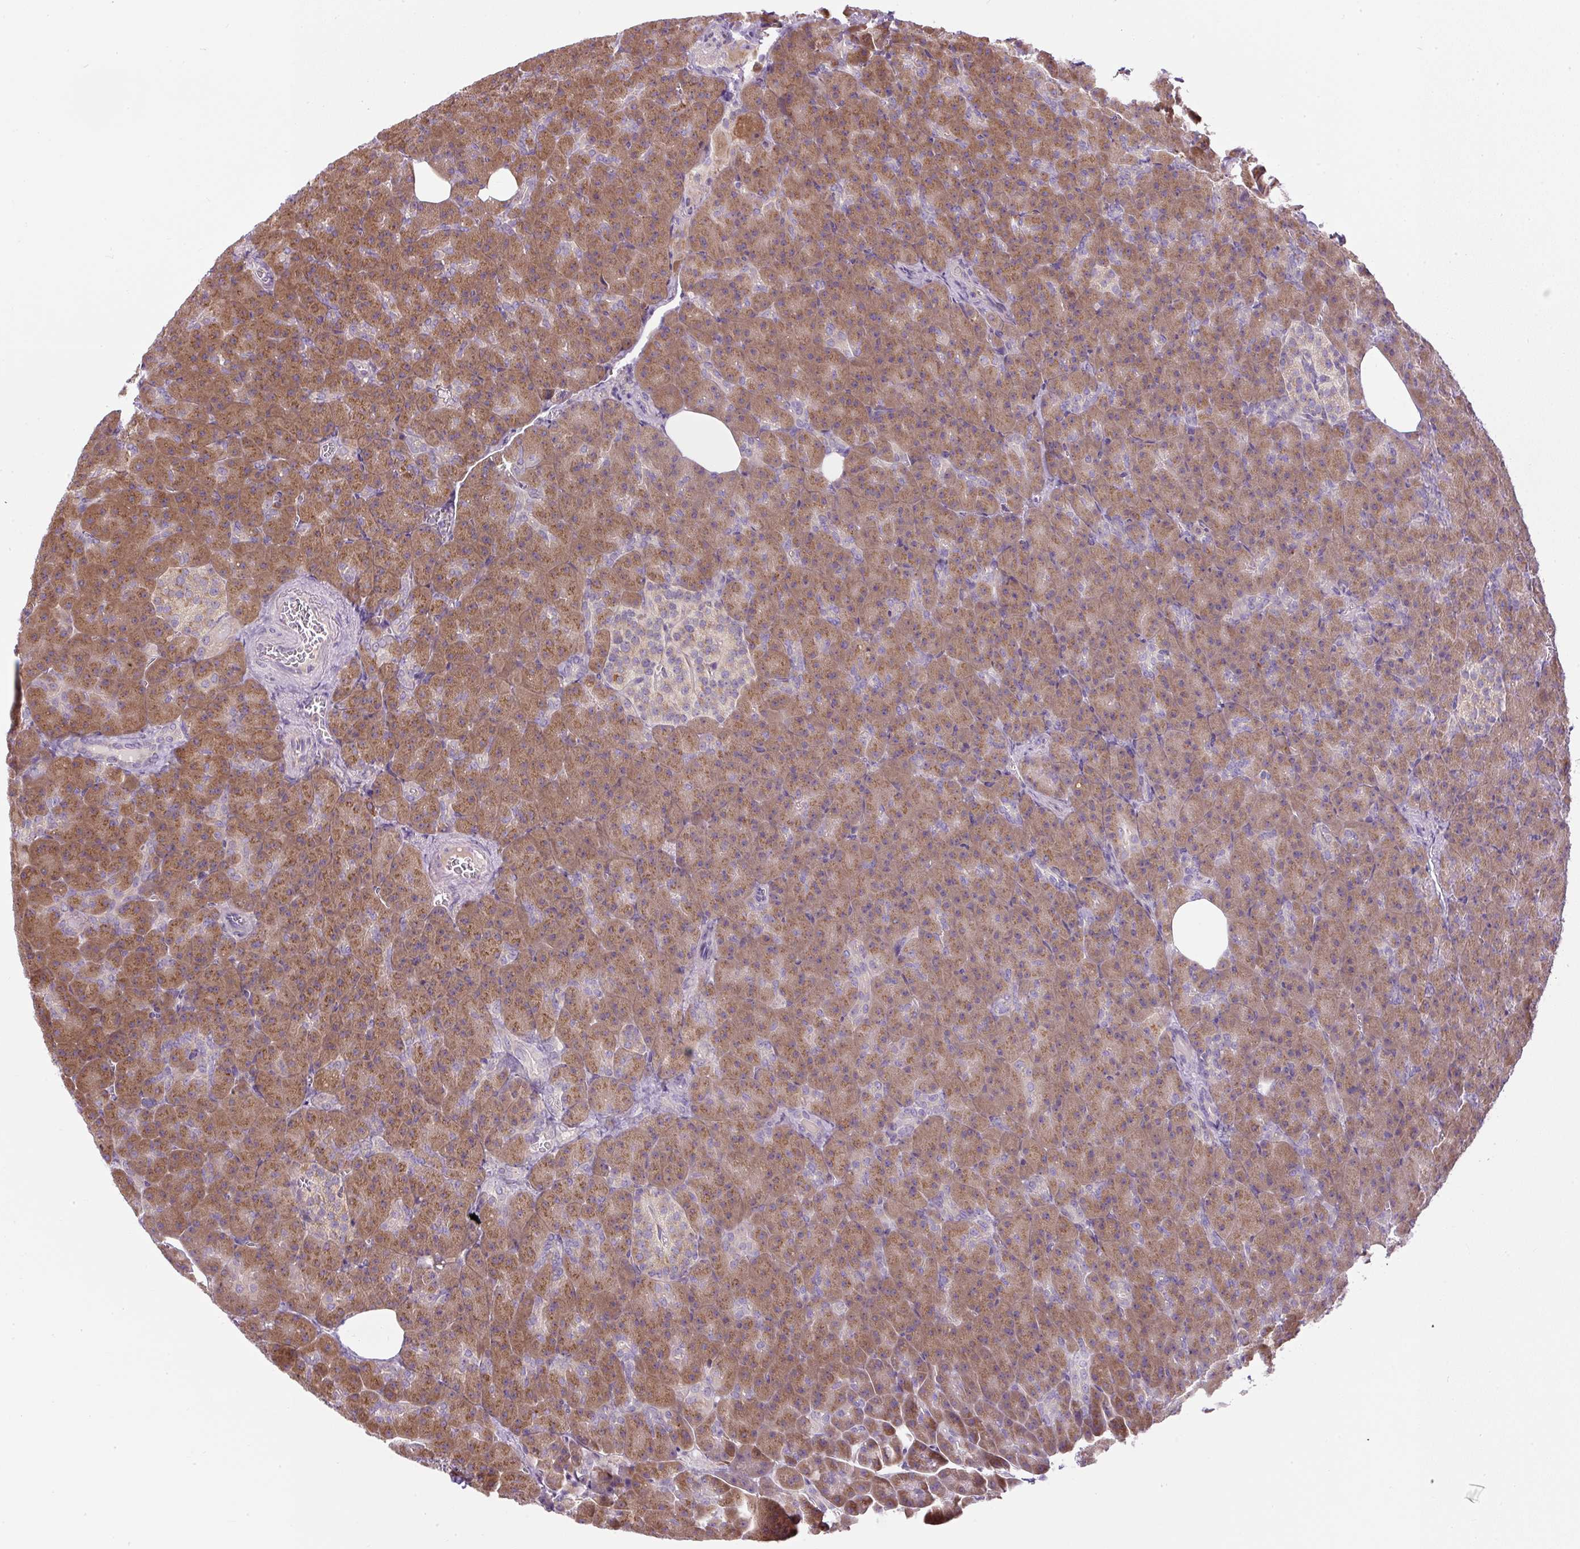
{"staining": {"intensity": "strong", "quantity": ">75%", "location": "cytoplasmic/membranous"}, "tissue": "pancreas", "cell_type": "Exocrine glandular cells", "image_type": "normal", "snomed": [{"axis": "morphology", "description": "Normal tissue, NOS"}, {"axis": "topography", "description": "Pancreas"}], "caption": "DAB (3,3'-diaminobenzidine) immunohistochemical staining of unremarkable pancreas shows strong cytoplasmic/membranous protein positivity in about >75% of exocrine glandular cells.", "gene": "MLX", "patient": {"sex": "female", "age": 74}}